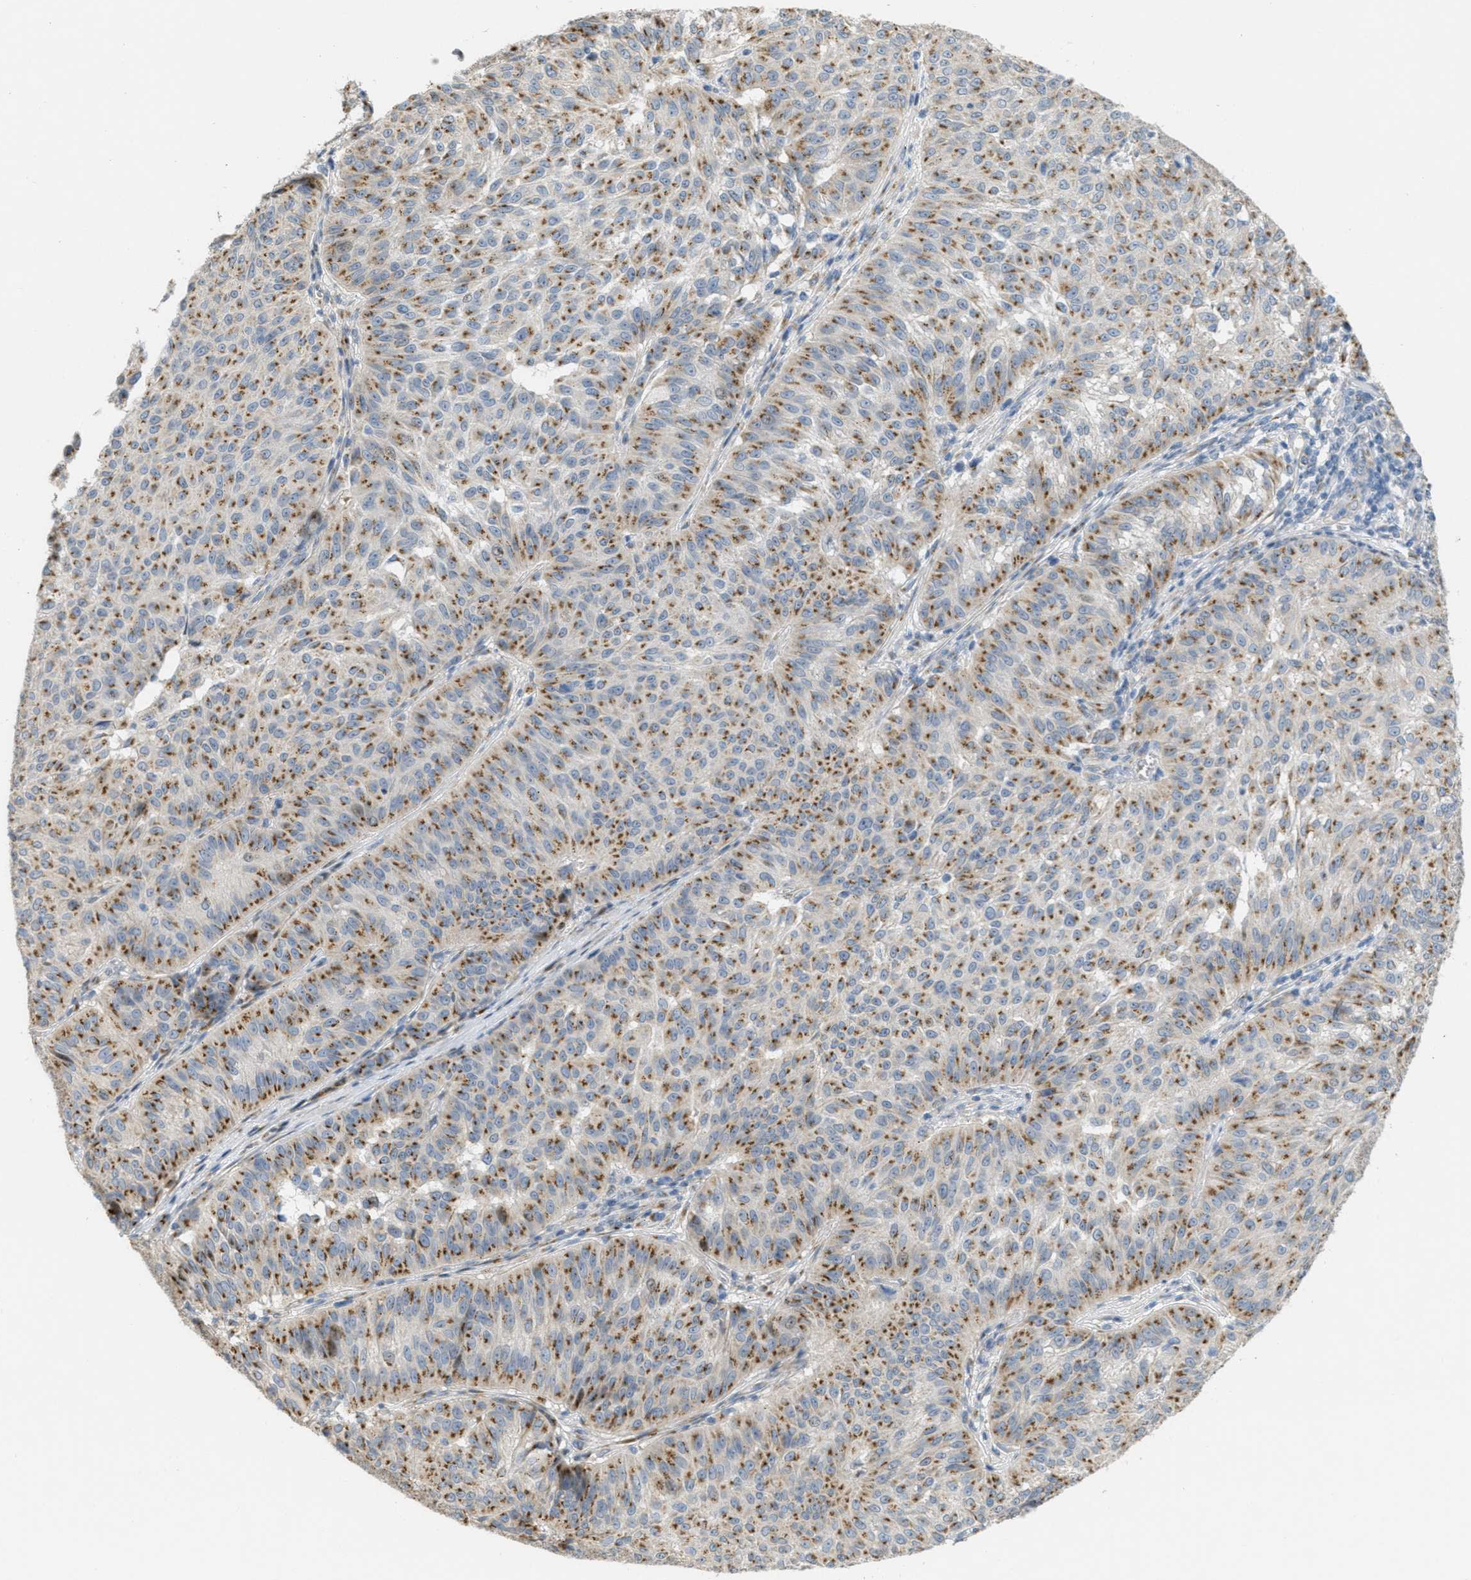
{"staining": {"intensity": "moderate", "quantity": ">75%", "location": "cytoplasmic/membranous"}, "tissue": "melanoma", "cell_type": "Tumor cells", "image_type": "cancer", "snomed": [{"axis": "morphology", "description": "Malignant melanoma, NOS"}, {"axis": "topography", "description": "Skin"}], "caption": "Malignant melanoma stained for a protein demonstrates moderate cytoplasmic/membranous positivity in tumor cells.", "gene": "ZFPL1", "patient": {"sex": "female", "age": 72}}